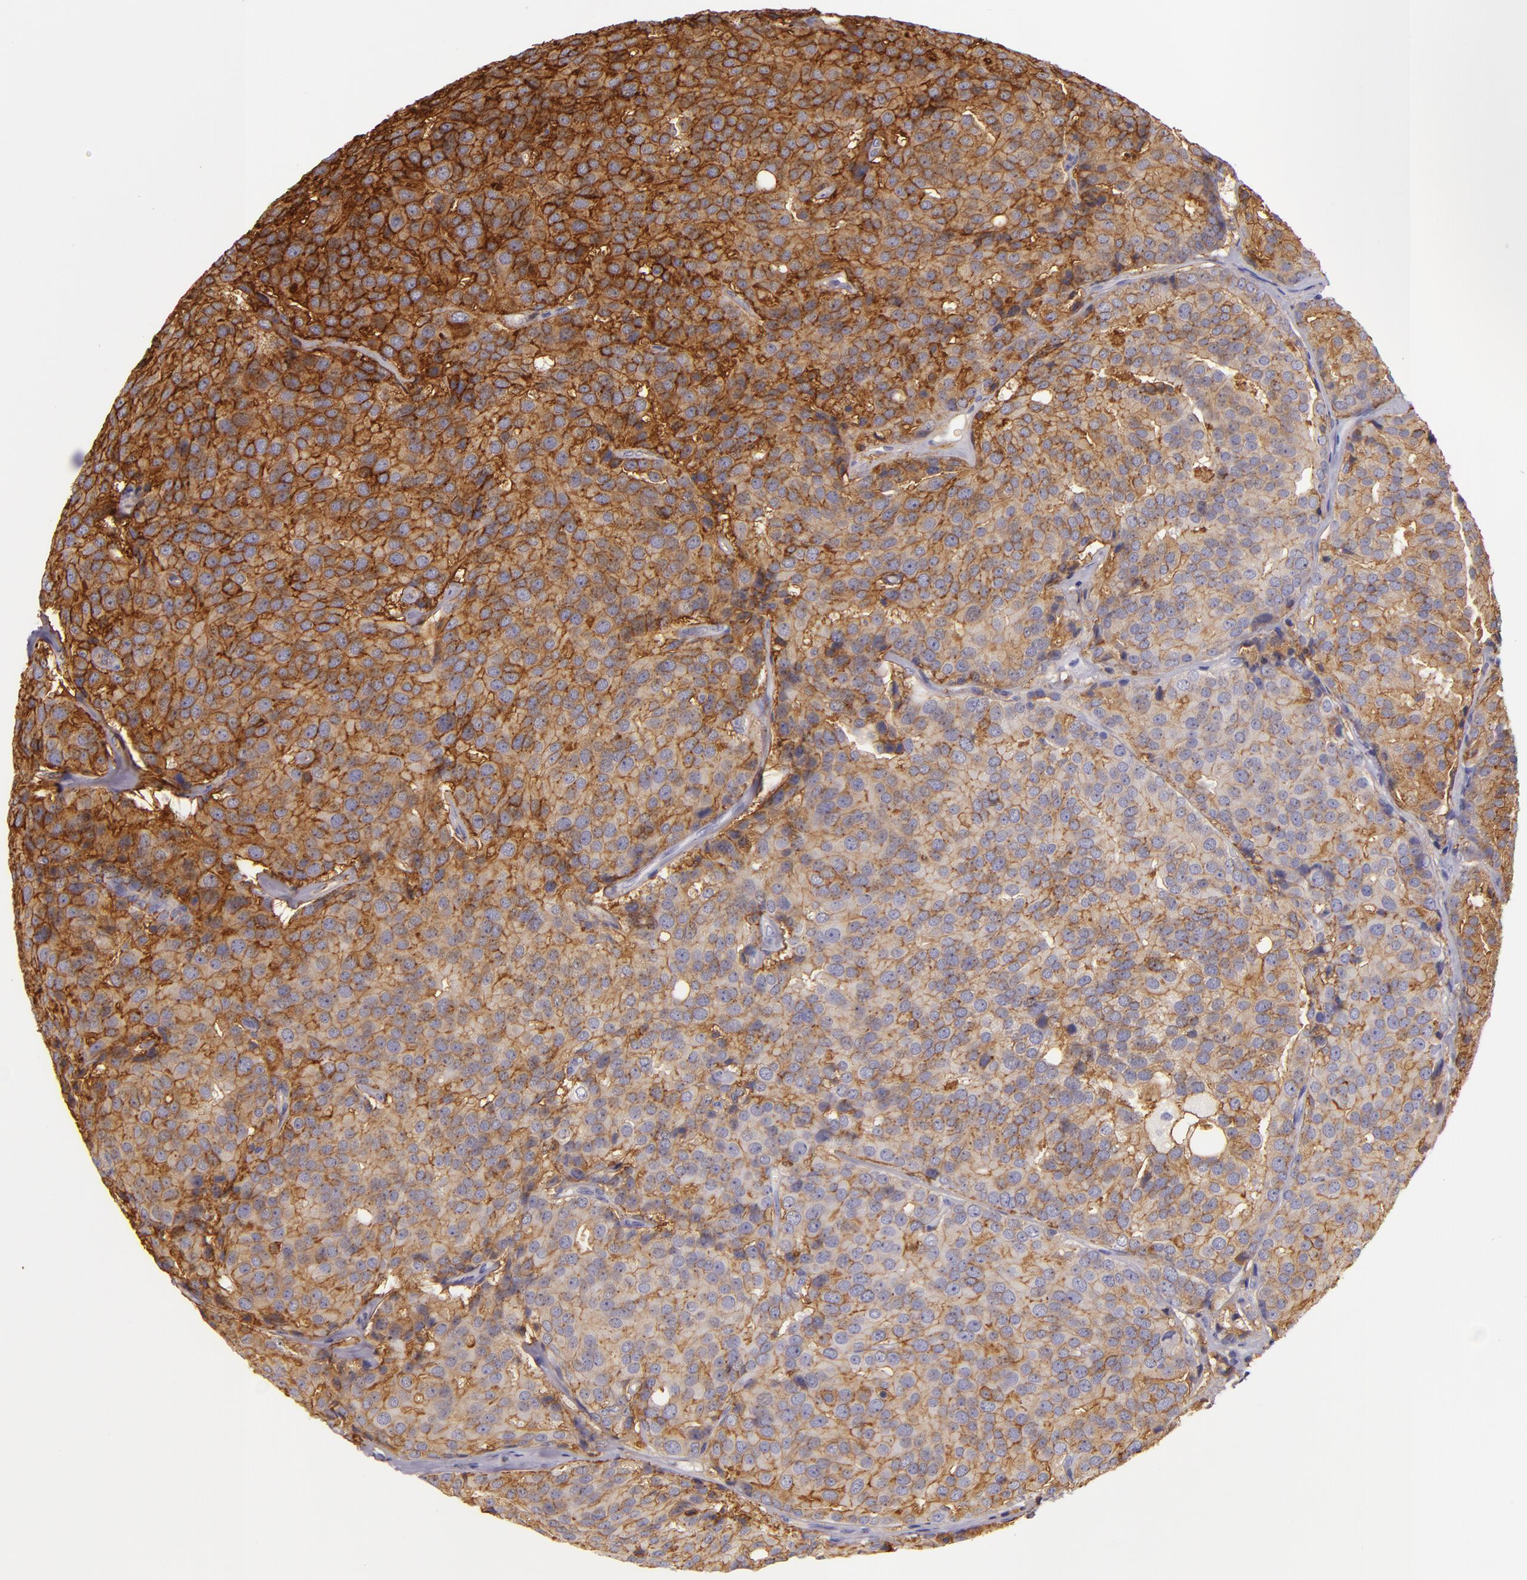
{"staining": {"intensity": "strong", "quantity": ">75%", "location": "cytoplasmic/membranous"}, "tissue": "prostate cancer", "cell_type": "Tumor cells", "image_type": "cancer", "snomed": [{"axis": "morphology", "description": "Adenocarcinoma, High grade"}, {"axis": "topography", "description": "Prostate"}], "caption": "Adenocarcinoma (high-grade) (prostate) stained for a protein shows strong cytoplasmic/membranous positivity in tumor cells.", "gene": "CD9", "patient": {"sex": "male", "age": 64}}